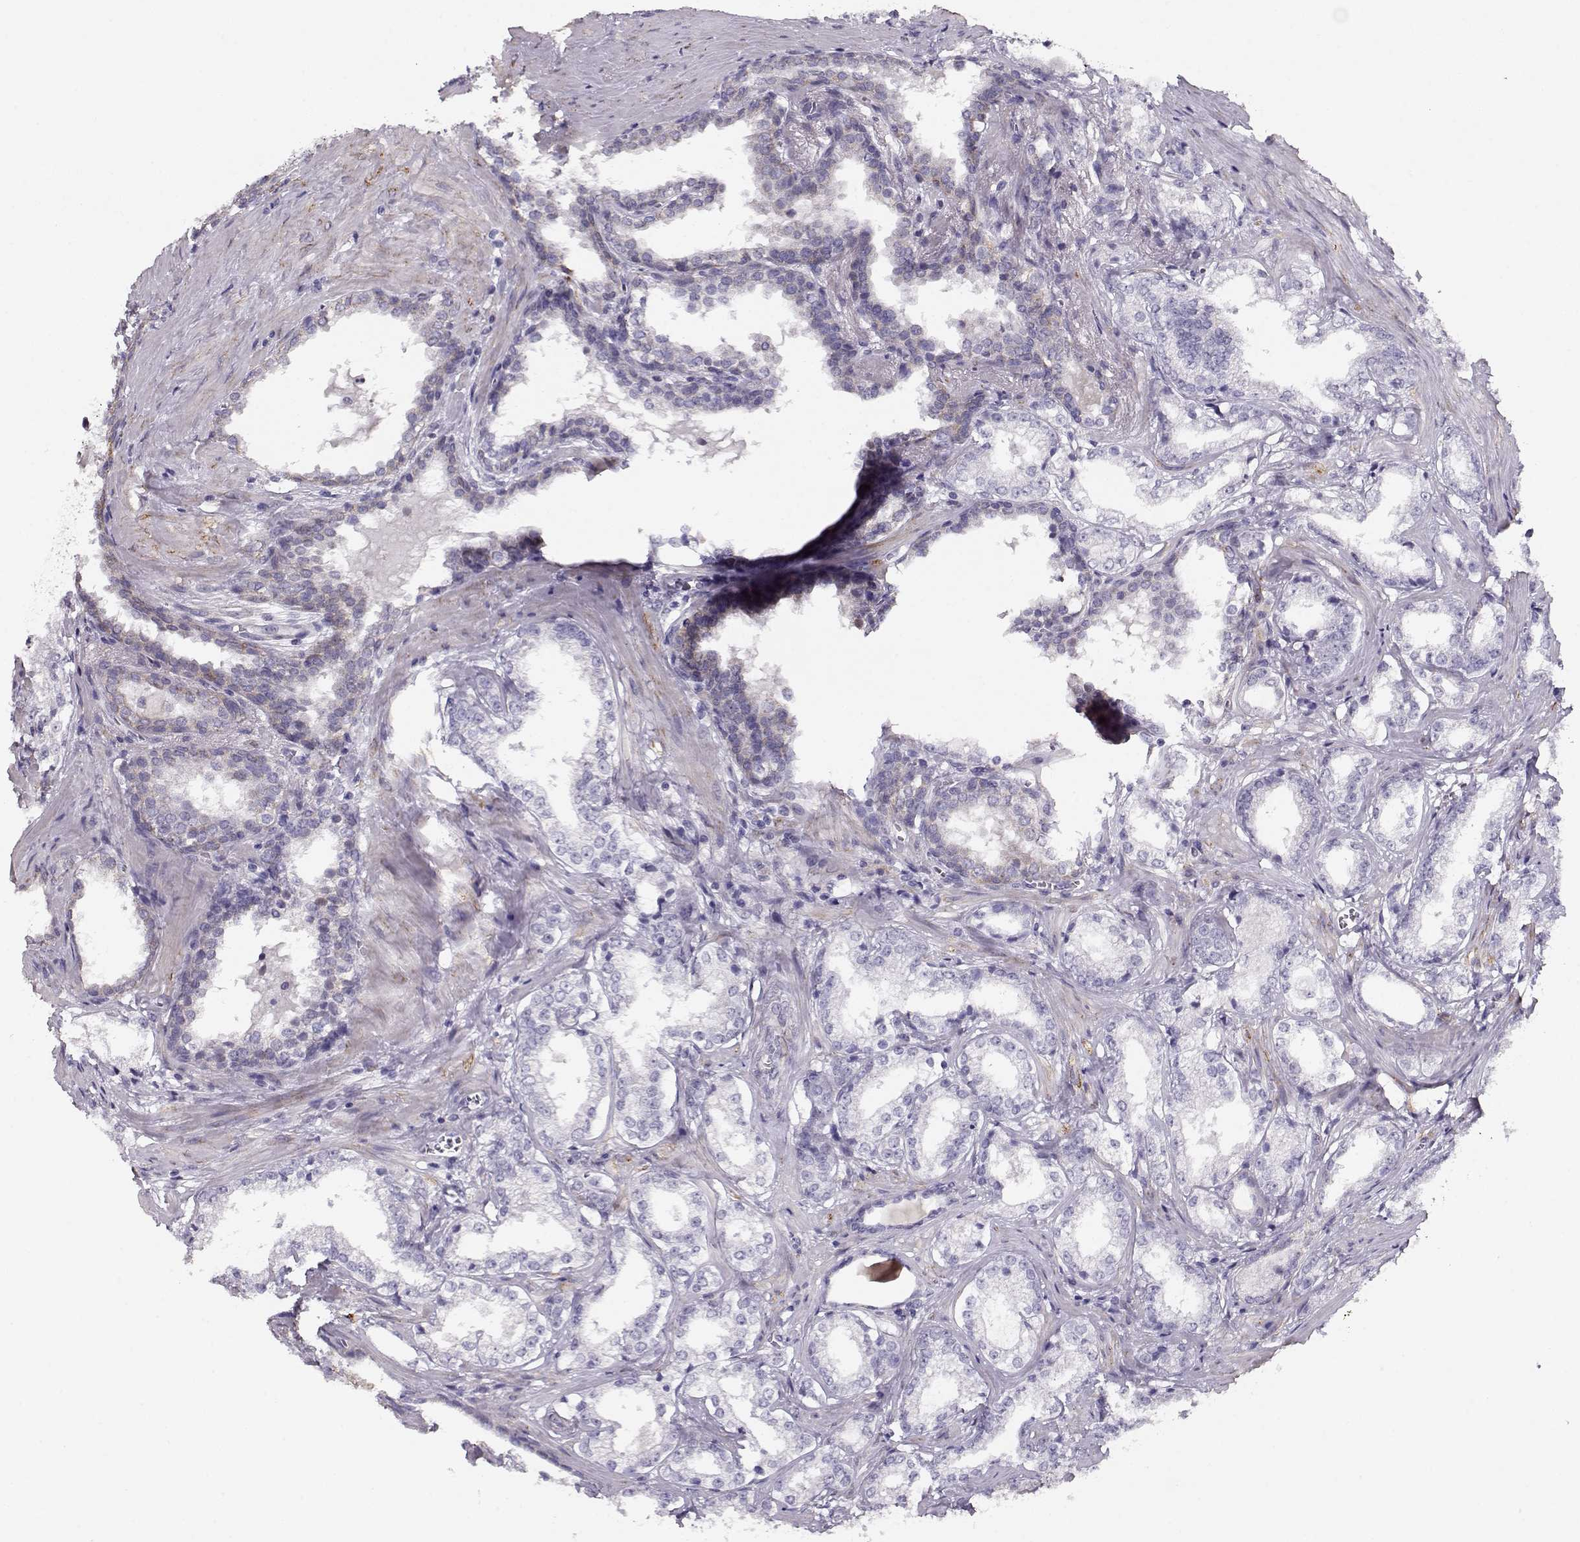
{"staining": {"intensity": "negative", "quantity": "none", "location": "none"}, "tissue": "prostate cancer", "cell_type": "Tumor cells", "image_type": "cancer", "snomed": [{"axis": "morphology", "description": "Adenocarcinoma, NOS"}, {"axis": "topography", "description": "Prostate and seminal vesicle, NOS"}], "caption": "This histopathology image is of prostate cancer (adenocarcinoma) stained with IHC to label a protein in brown with the nuclei are counter-stained blue. There is no expression in tumor cells.", "gene": "RBM44", "patient": {"sex": "male", "age": 63}}